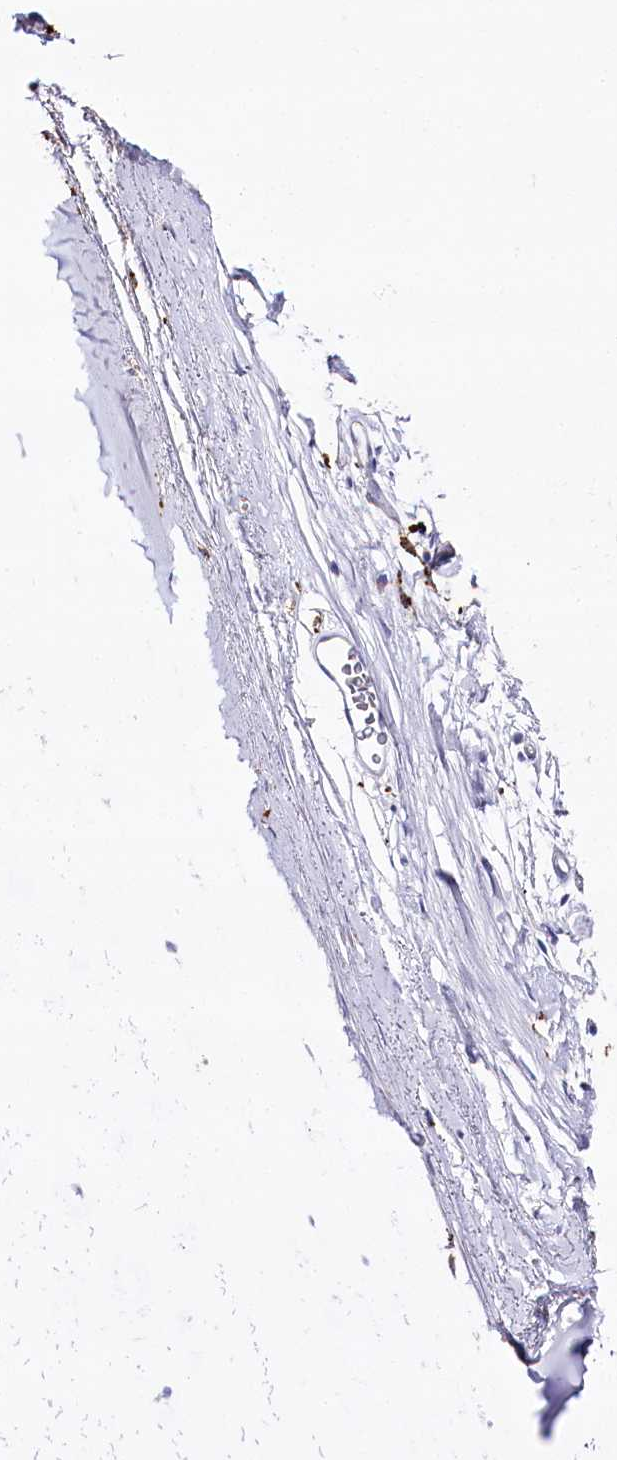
{"staining": {"intensity": "negative", "quantity": "none", "location": "none"}, "tissue": "adipose tissue", "cell_type": "Adipocytes", "image_type": "normal", "snomed": [{"axis": "morphology", "description": "Normal tissue, NOS"}, {"axis": "topography", "description": "Lymph node"}, {"axis": "topography", "description": "Bronchus"}], "caption": "Human adipose tissue stained for a protein using IHC exhibits no positivity in adipocytes.", "gene": "CLEC4M", "patient": {"sex": "male", "age": 63}}